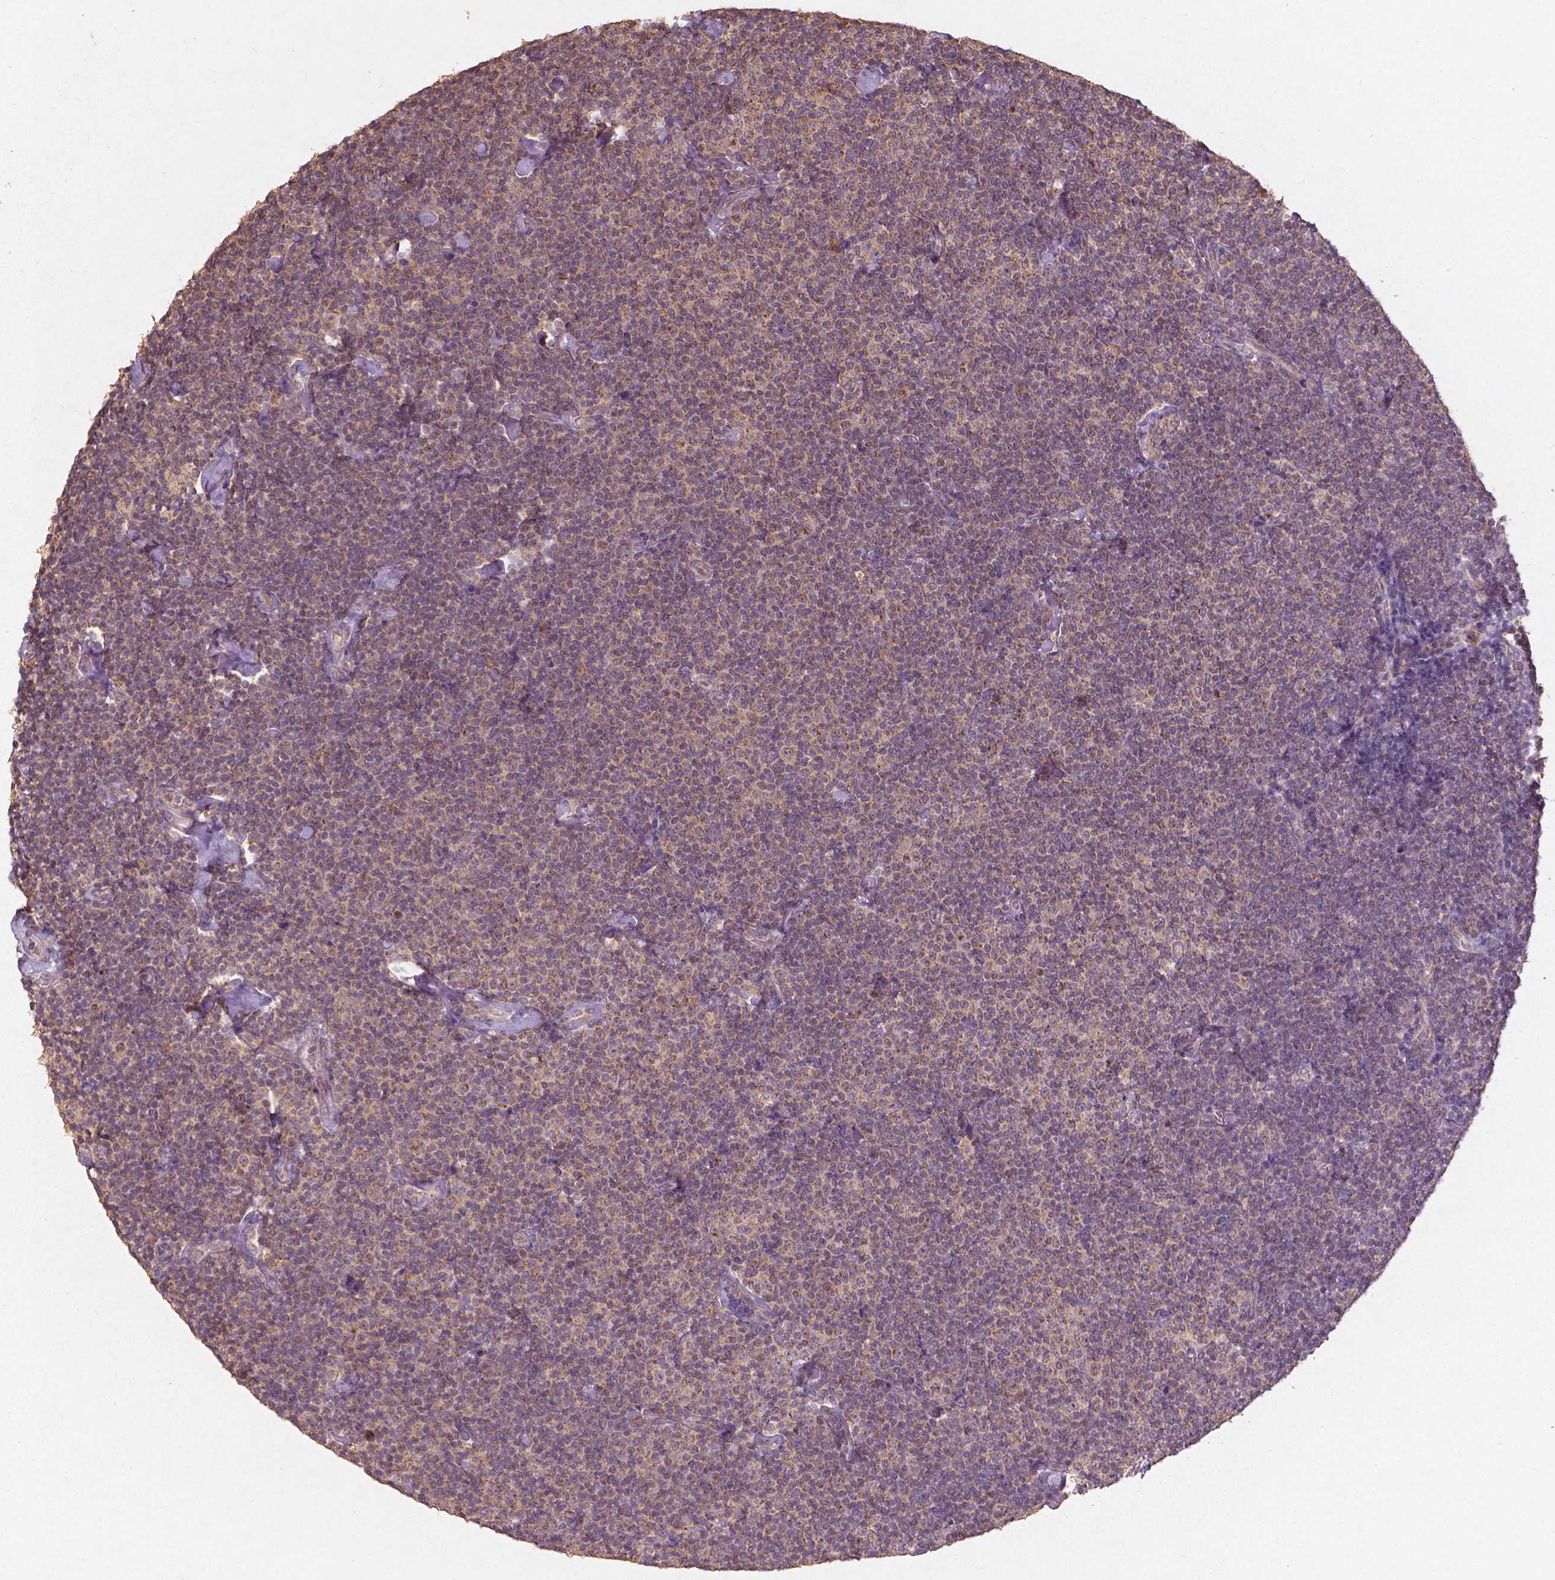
{"staining": {"intensity": "weak", "quantity": ">75%", "location": "cytoplasmic/membranous"}, "tissue": "lymphoma", "cell_type": "Tumor cells", "image_type": "cancer", "snomed": [{"axis": "morphology", "description": "Malignant lymphoma, non-Hodgkin's type, Low grade"}, {"axis": "topography", "description": "Lymph node"}], "caption": "This is a photomicrograph of immunohistochemistry (IHC) staining of malignant lymphoma, non-Hodgkin's type (low-grade), which shows weak positivity in the cytoplasmic/membranous of tumor cells.", "gene": "ST6GALNAC5", "patient": {"sex": "male", "age": 81}}